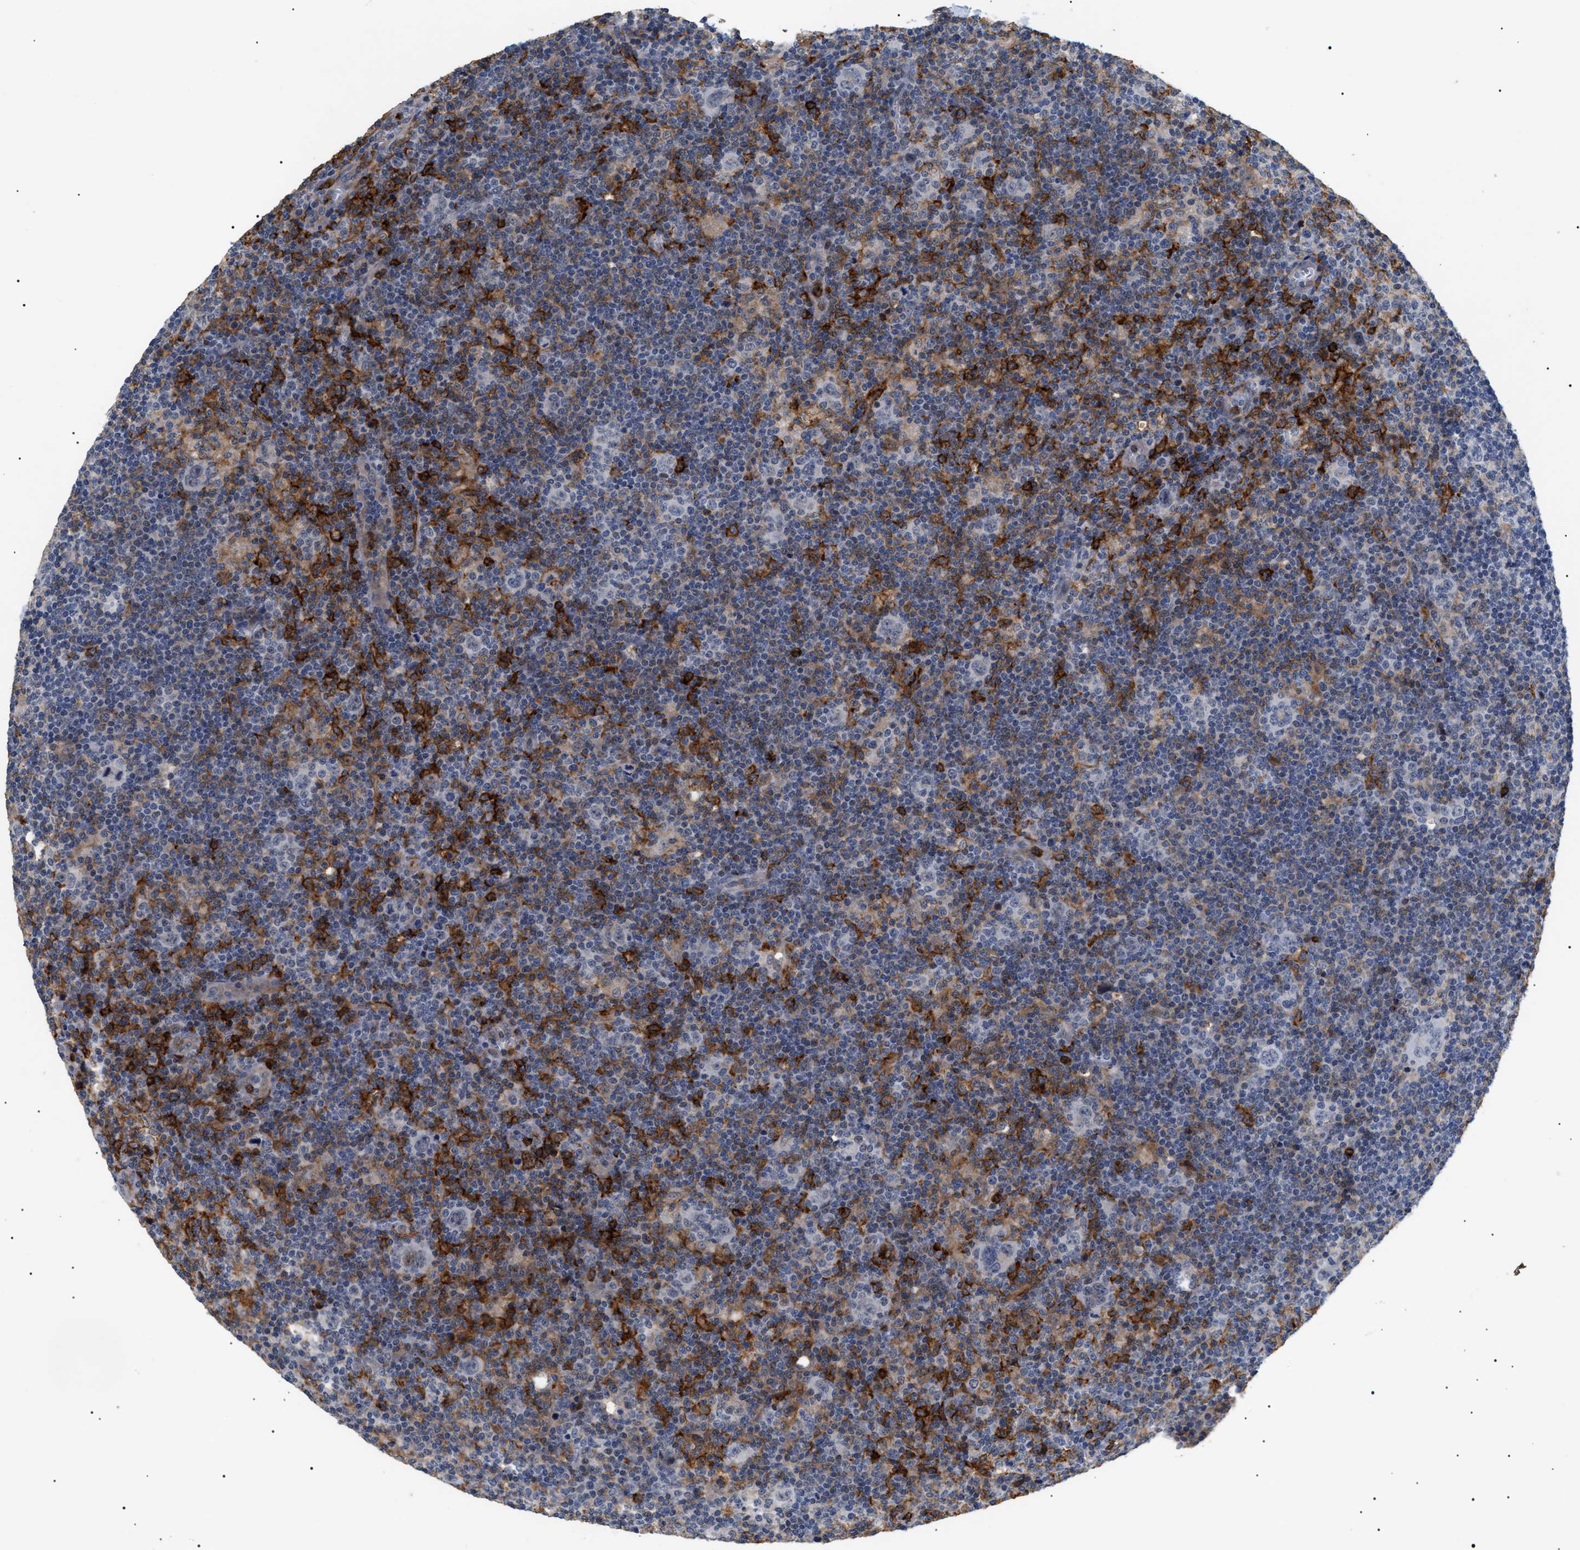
{"staining": {"intensity": "weak", "quantity": "<25%", "location": "cytoplasmic/membranous"}, "tissue": "lymphoma", "cell_type": "Tumor cells", "image_type": "cancer", "snomed": [{"axis": "morphology", "description": "Hodgkin's disease, NOS"}, {"axis": "topography", "description": "Lymph node"}], "caption": "DAB (3,3'-diaminobenzidine) immunohistochemical staining of human lymphoma displays no significant expression in tumor cells.", "gene": "CD300A", "patient": {"sex": "female", "age": 57}}